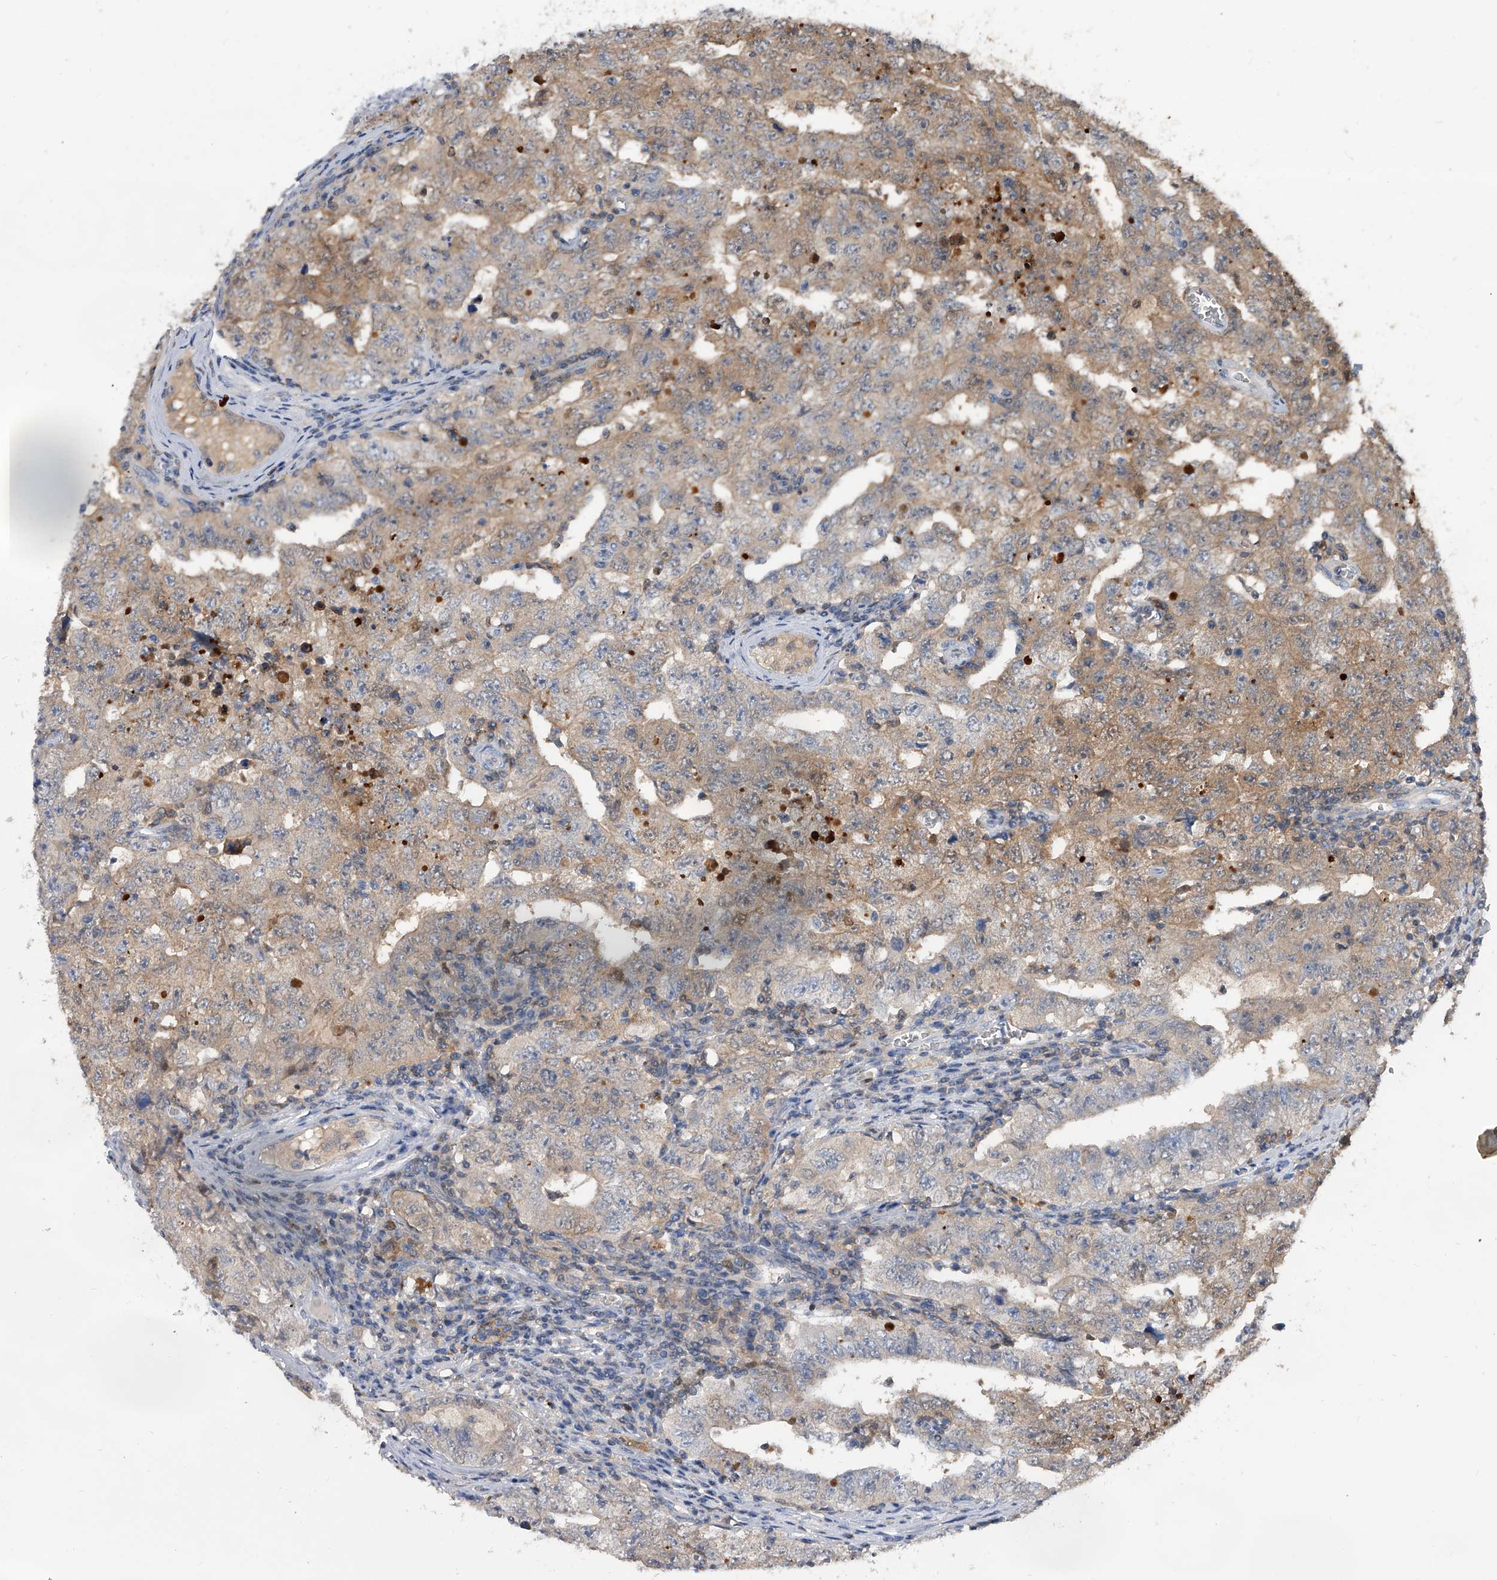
{"staining": {"intensity": "weak", "quantity": "25%-75%", "location": "cytoplasmic/membranous"}, "tissue": "testis cancer", "cell_type": "Tumor cells", "image_type": "cancer", "snomed": [{"axis": "morphology", "description": "Carcinoma, Embryonal, NOS"}, {"axis": "topography", "description": "Testis"}], "caption": "Tumor cells exhibit low levels of weak cytoplasmic/membranous expression in about 25%-75% of cells in testis cancer.", "gene": "SERPINB9", "patient": {"sex": "male", "age": 26}}